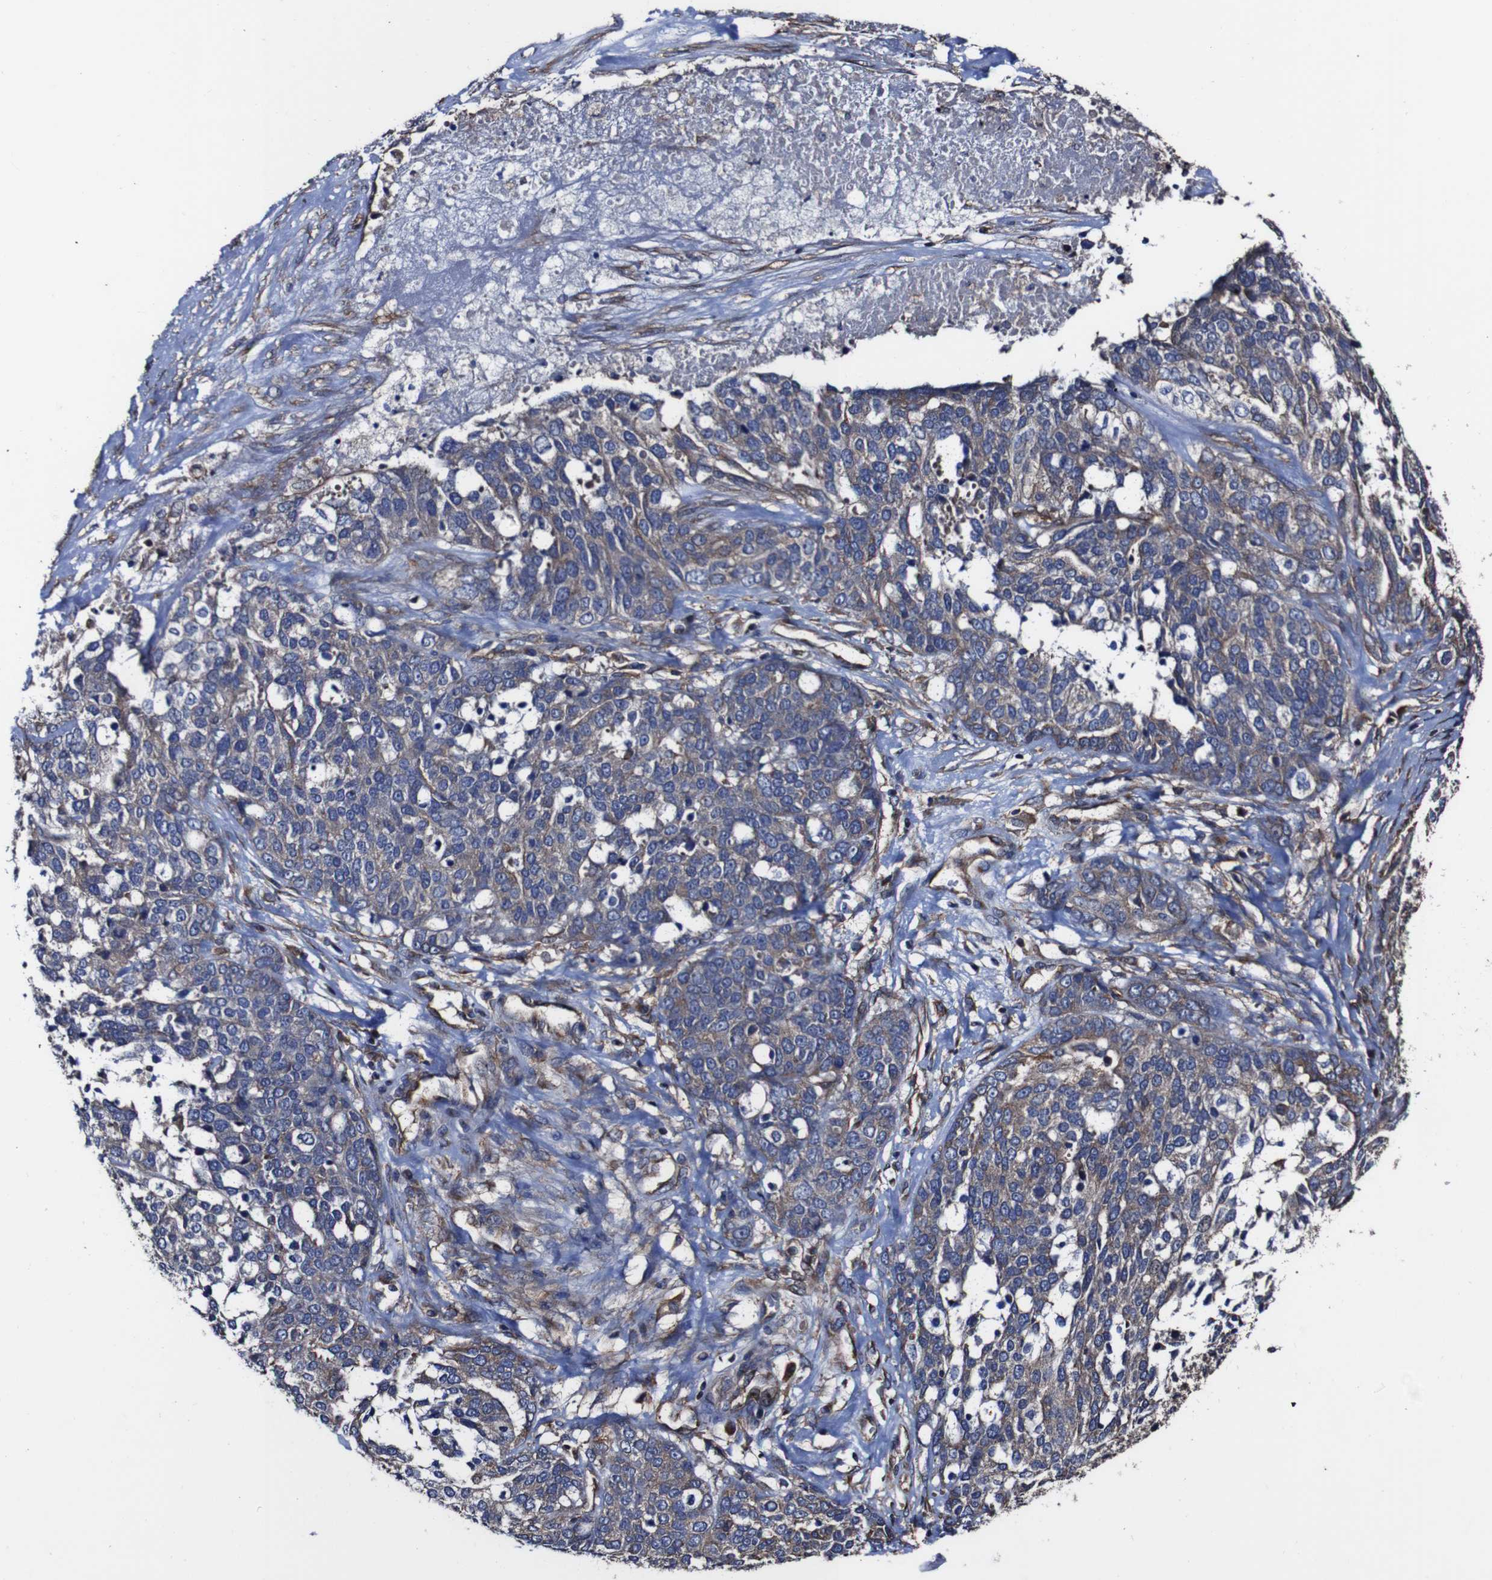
{"staining": {"intensity": "moderate", "quantity": "25%-75%", "location": "cytoplasmic/membranous"}, "tissue": "ovarian cancer", "cell_type": "Tumor cells", "image_type": "cancer", "snomed": [{"axis": "morphology", "description": "Cystadenocarcinoma, serous, NOS"}, {"axis": "topography", "description": "Ovary"}], "caption": "Serous cystadenocarcinoma (ovarian) stained with DAB (3,3'-diaminobenzidine) immunohistochemistry reveals medium levels of moderate cytoplasmic/membranous expression in about 25%-75% of tumor cells.", "gene": "CSF1R", "patient": {"sex": "female", "age": 44}}